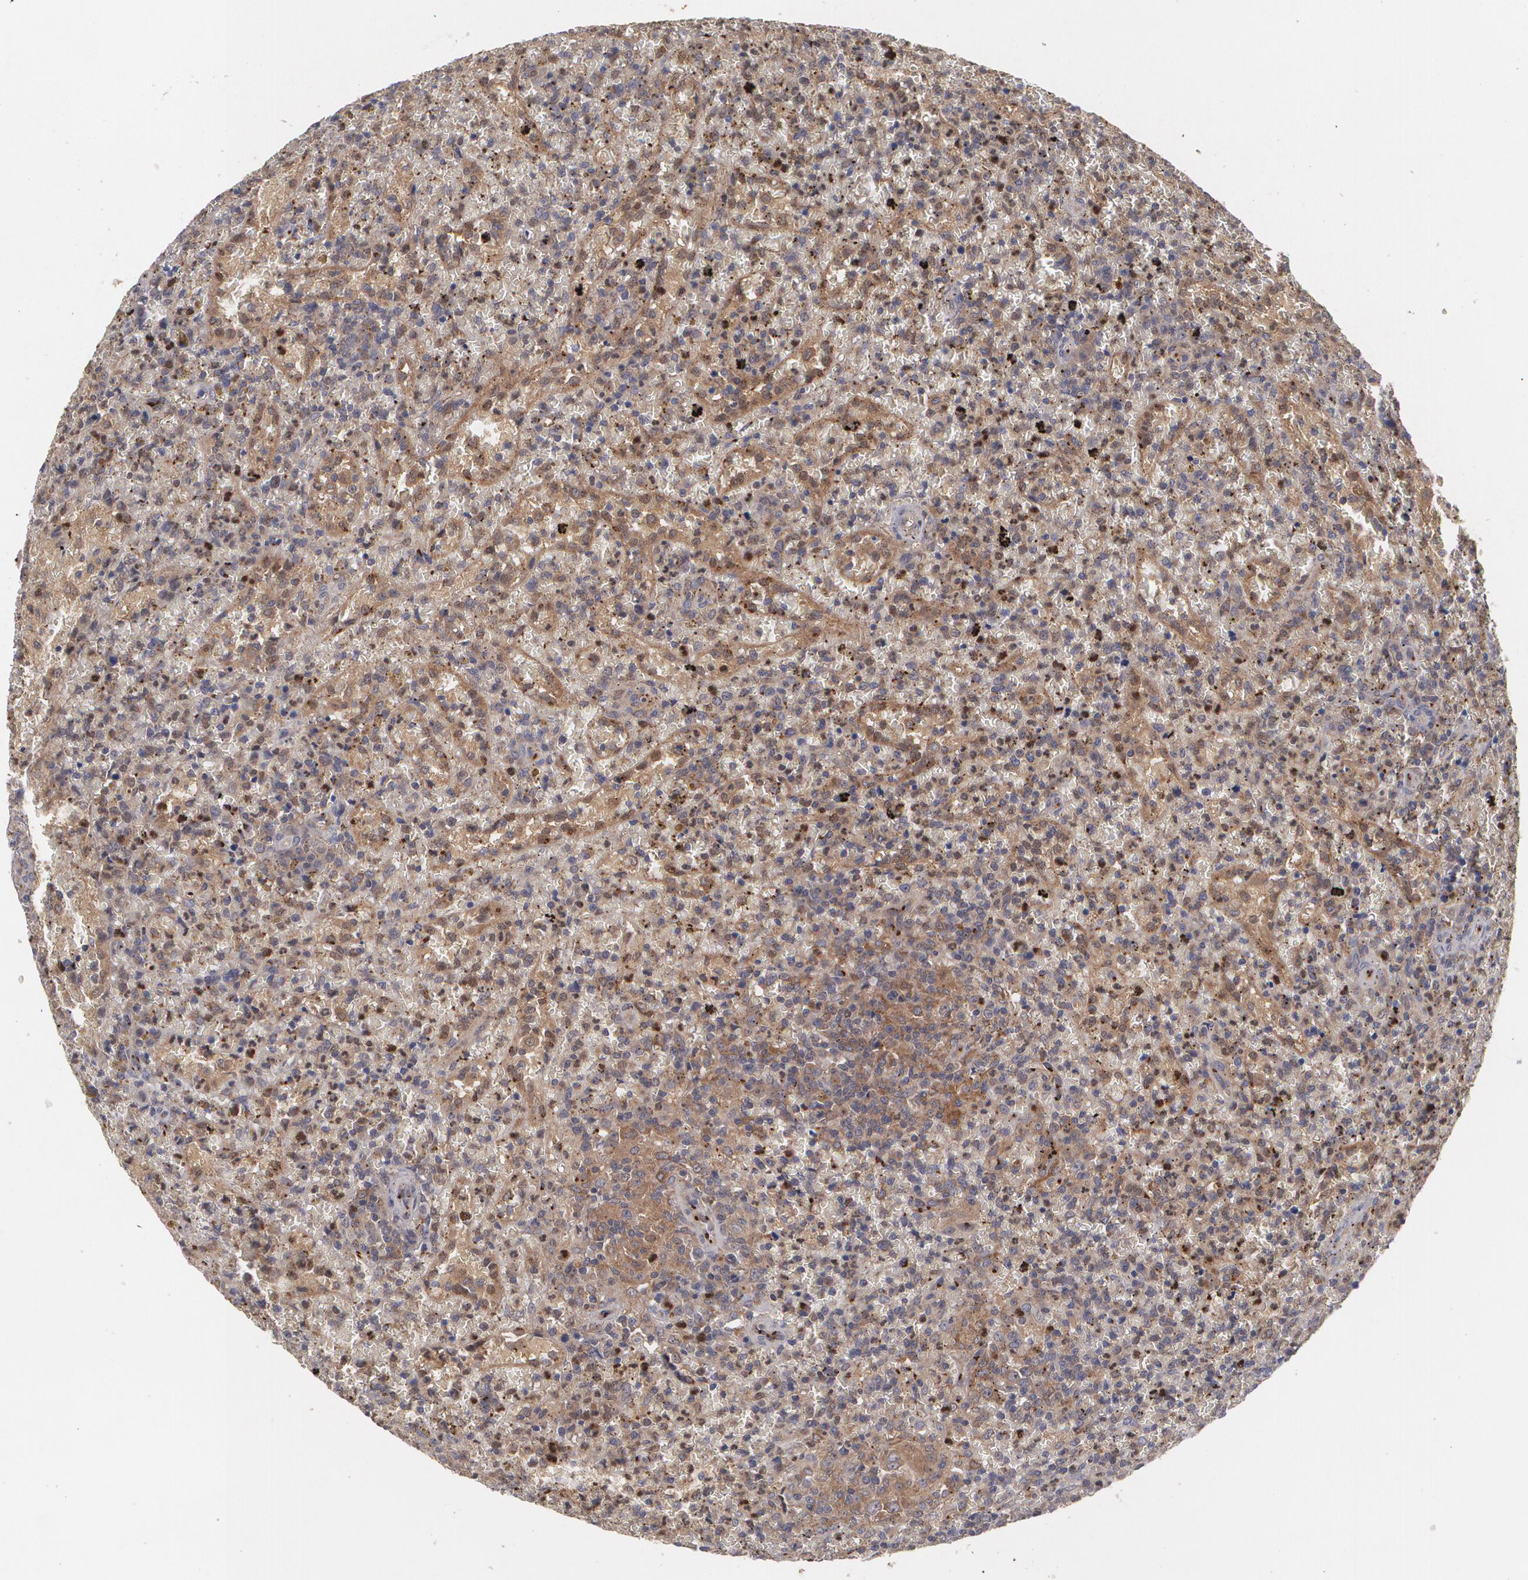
{"staining": {"intensity": "weak", "quantity": ">75%", "location": "cytoplasmic/membranous"}, "tissue": "lymphoma", "cell_type": "Tumor cells", "image_type": "cancer", "snomed": [{"axis": "morphology", "description": "Malignant lymphoma, non-Hodgkin's type, High grade"}, {"axis": "topography", "description": "Spleen"}, {"axis": "topography", "description": "Lymph node"}], "caption": "Protein positivity by IHC demonstrates weak cytoplasmic/membranous staining in approximately >75% of tumor cells in high-grade malignant lymphoma, non-Hodgkin's type.", "gene": "HTT", "patient": {"sex": "female", "age": 70}}